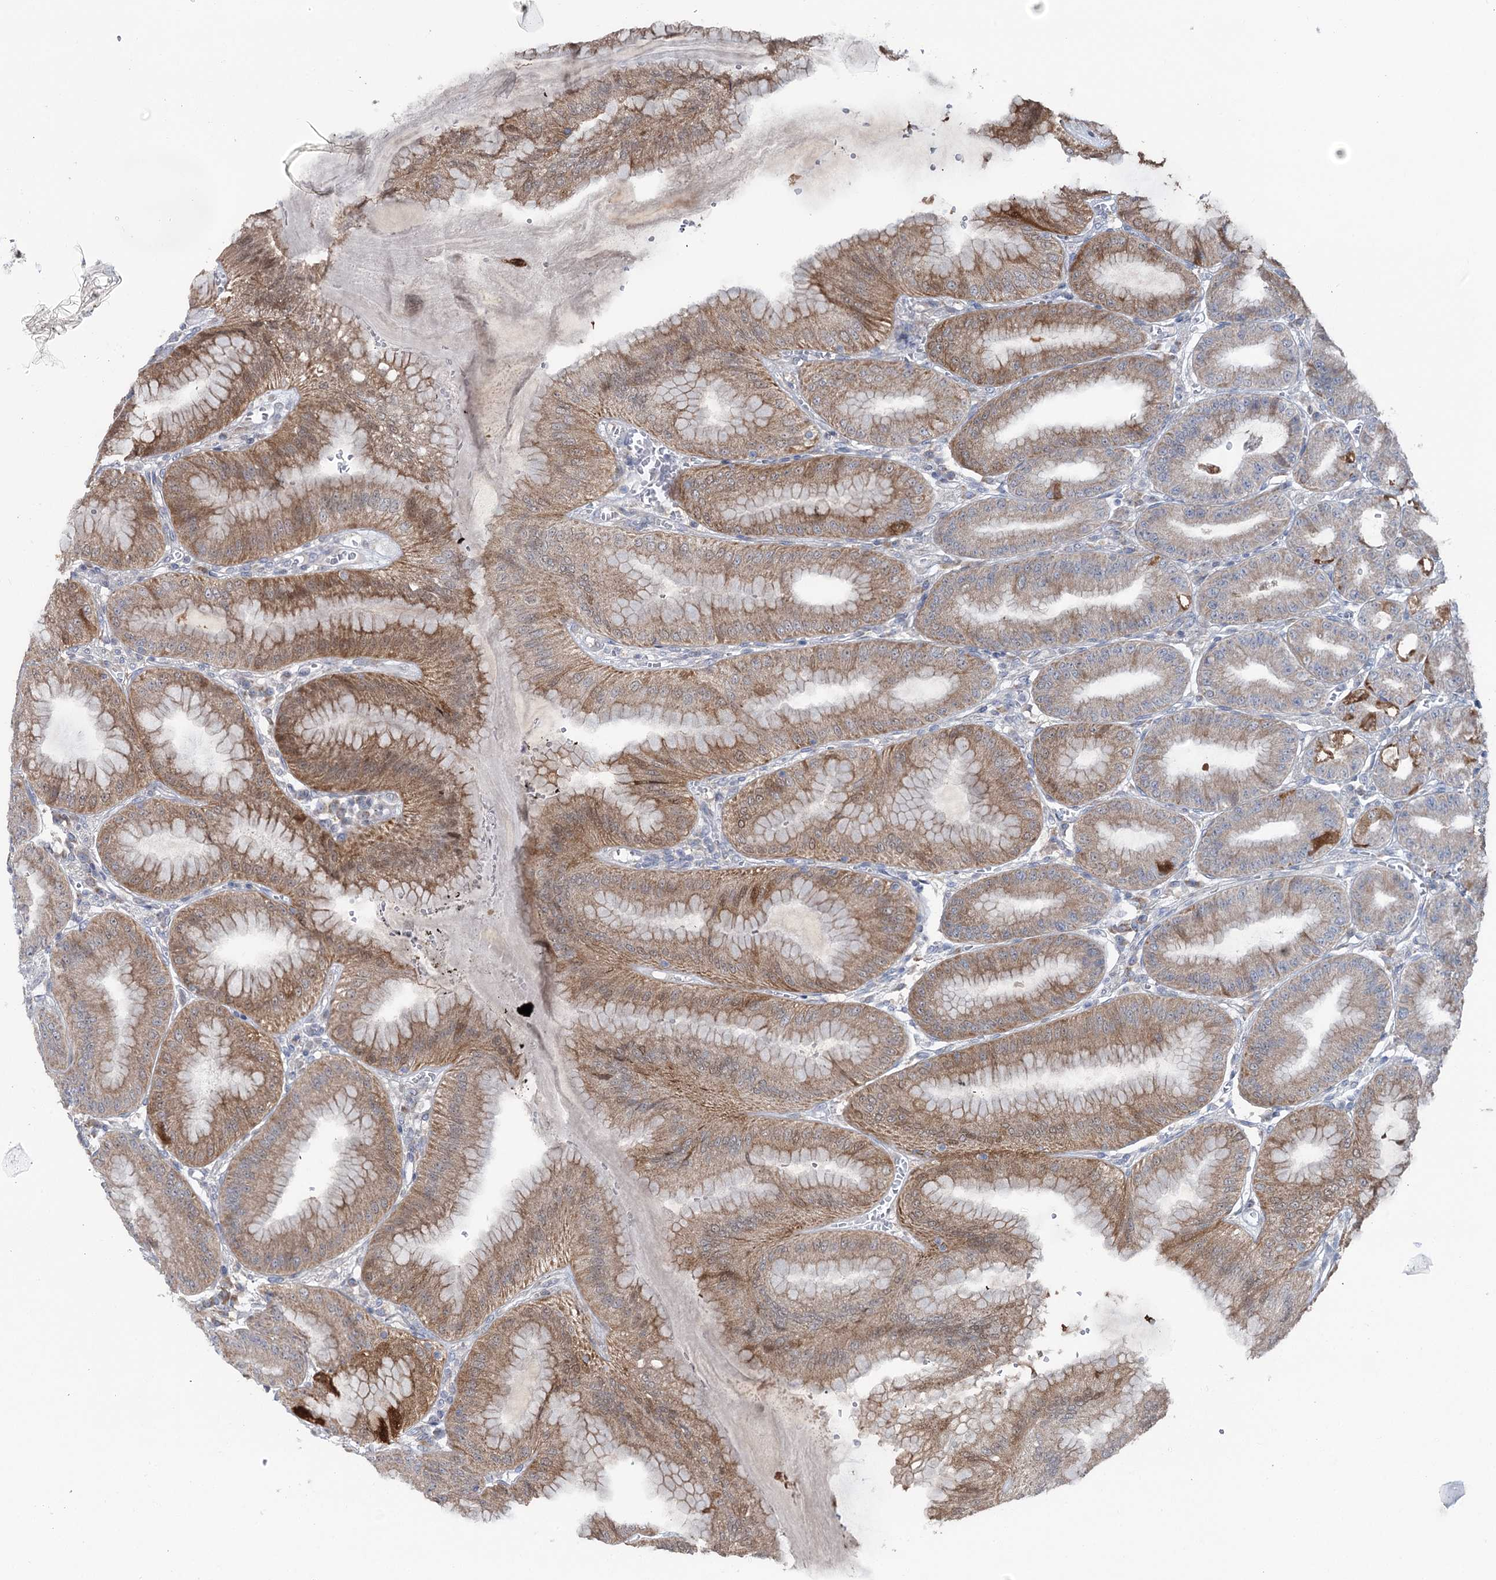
{"staining": {"intensity": "moderate", "quantity": ">75%", "location": "cytoplasmic/membranous"}, "tissue": "stomach", "cell_type": "Glandular cells", "image_type": "normal", "snomed": [{"axis": "morphology", "description": "Normal tissue, NOS"}, {"axis": "topography", "description": "Stomach, lower"}], "caption": "A brown stain shows moderate cytoplasmic/membranous positivity of a protein in glandular cells of unremarkable stomach. (brown staining indicates protein expression, while blue staining denotes nuclei).", "gene": "PTGR1", "patient": {"sex": "male", "age": 71}}